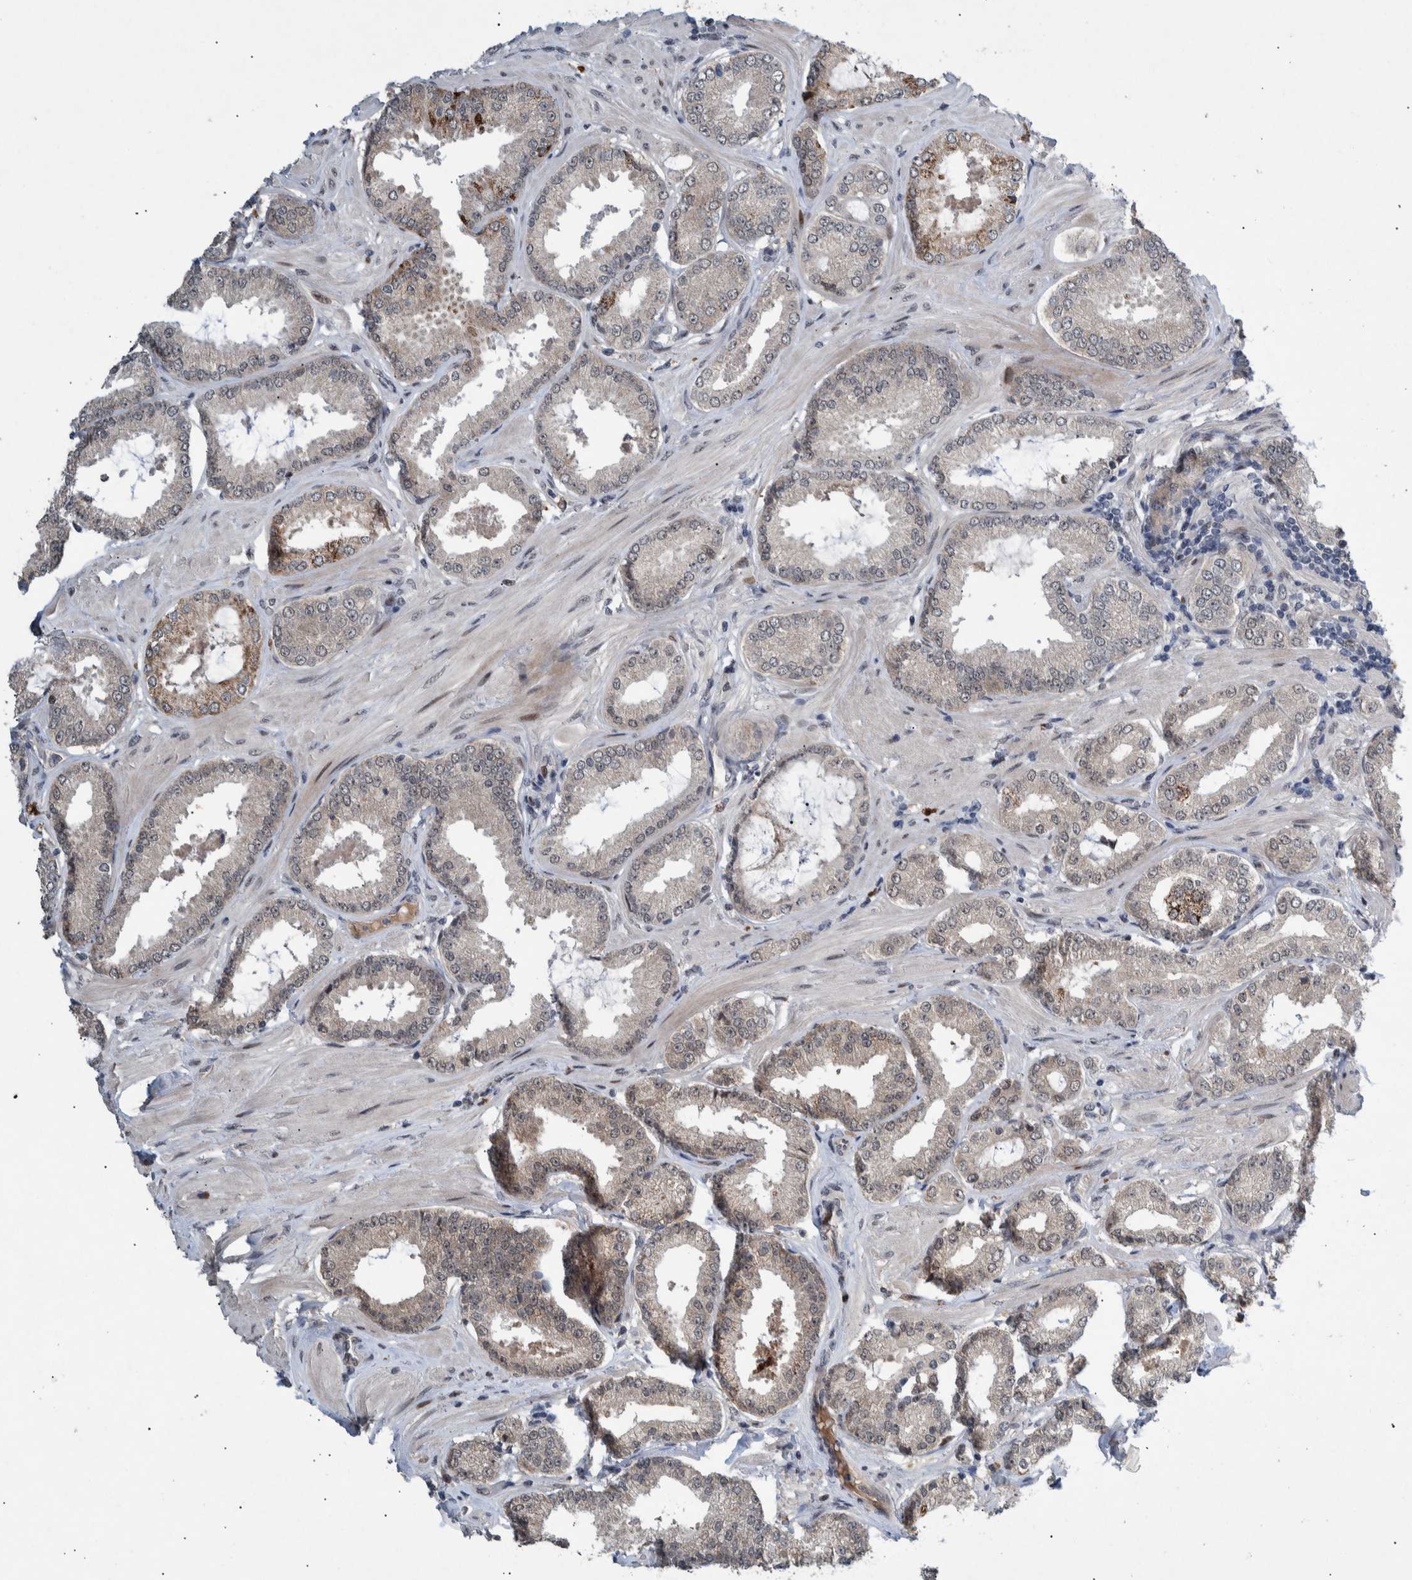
{"staining": {"intensity": "weak", "quantity": ">75%", "location": "cytoplasmic/membranous"}, "tissue": "prostate cancer", "cell_type": "Tumor cells", "image_type": "cancer", "snomed": [{"axis": "morphology", "description": "Adenocarcinoma, Low grade"}, {"axis": "topography", "description": "Prostate"}], "caption": "Brown immunohistochemical staining in human prostate cancer (low-grade adenocarcinoma) reveals weak cytoplasmic/membranous positivity in about >75% of tumor cells.", "gene": "ESRP1", "patient": {"sex": "male", "age": 62}}